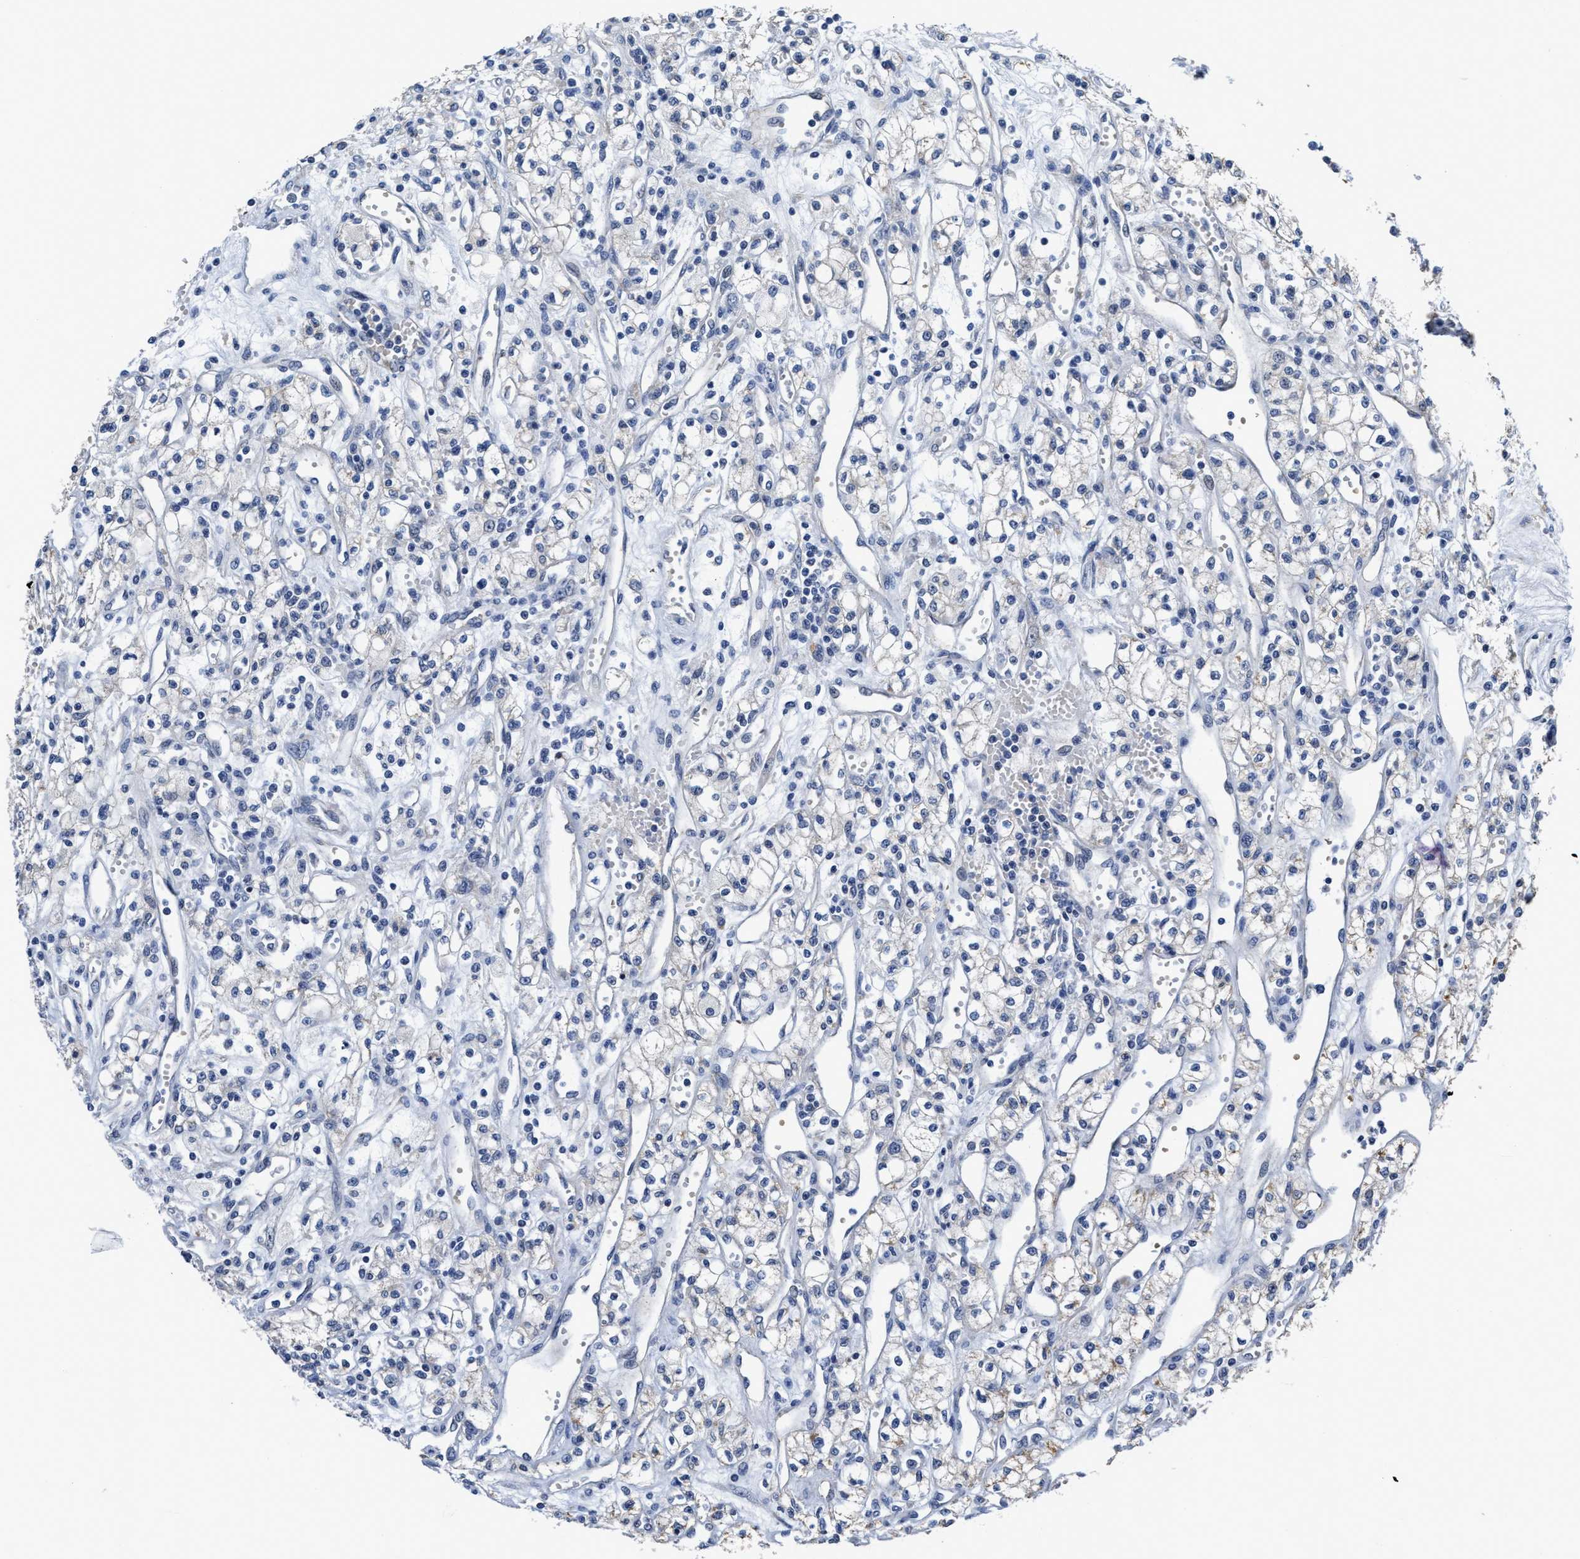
{"staining": {"intensity": "negative", "quantity": "none", "location": "none"}, "tissue": "renal cancer", "cell_type": "Tumor cells", "image_type": "cancer", "snomed": [{"axis": "morphology", "description": "Adenocarcinoma, NOS"}, {"axis": "topography", "description": "Kidney"}], "caption": "A high-resolution histopathology image shows immunohistochemistry (IHC) staining of renal adenocarcinoma, which demonstrates no significant expression in tumor cells.", "gene": "GHITM", "patient": {"sex": "male", "age": 59}}